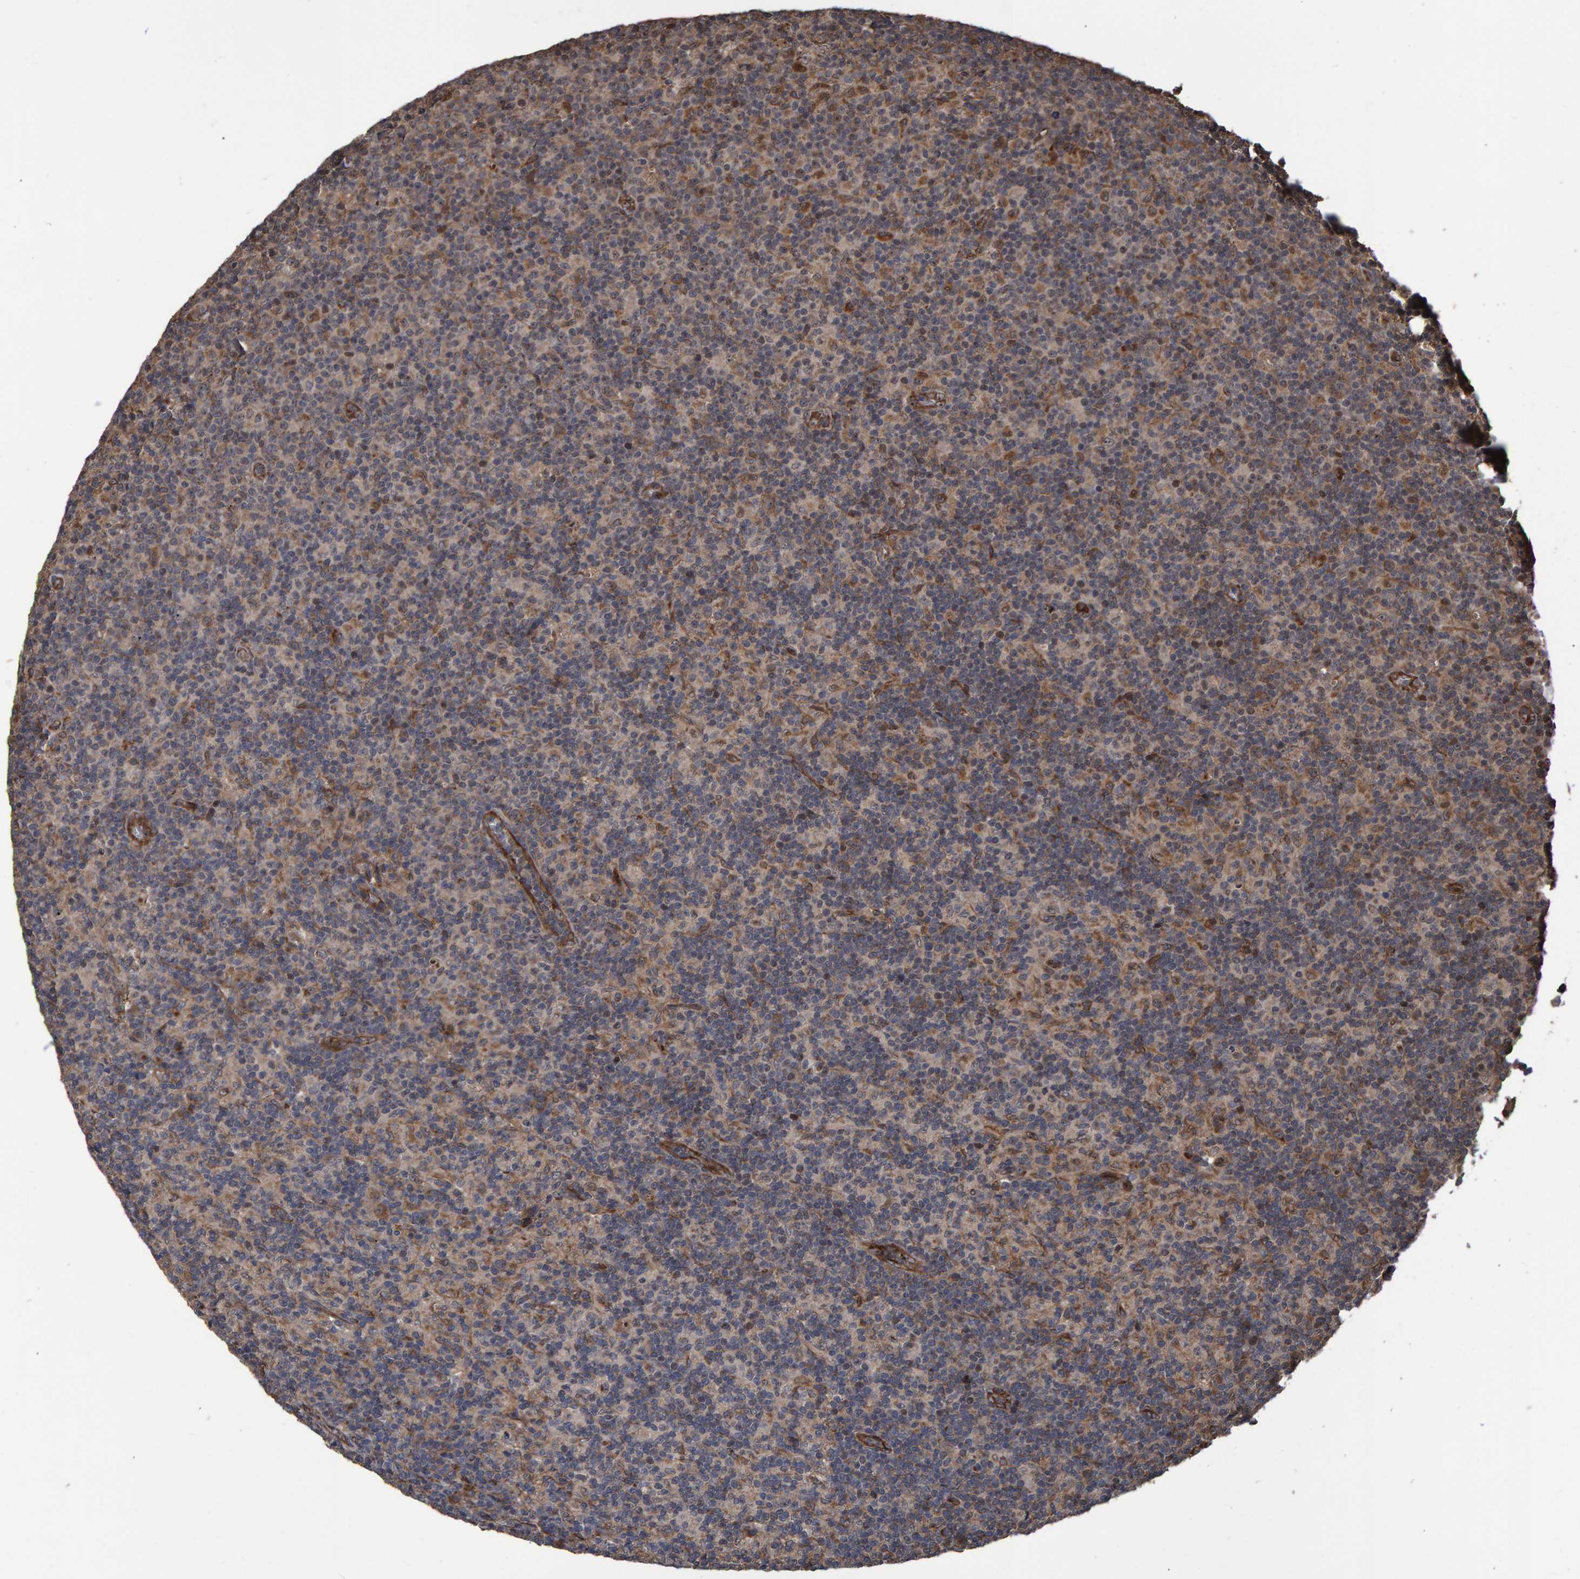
{"staining": {"intensity": "moderate", "quantity": "<25%", "location": "cytoplasmic/membranous"}, "tissue": "lymph node", "cell_type": "Non-germinal center cells", "image_type": "normal", "snomed": [{"axis": "morphology", "description": "Normal tissue, NOS"}, {"axis": "morphology", "description": "Inflammation, NOS"}, {"axis": "topography", "description": "Lymph node"}], "caption": "Human lymph node stained with a brown dye exhibits moderate cytoplasmic/membranous positive positivity in about <25% of non-germinal center cells.", "gene": "TRIM68", "patient": {"sex": "male", "age": 55}}